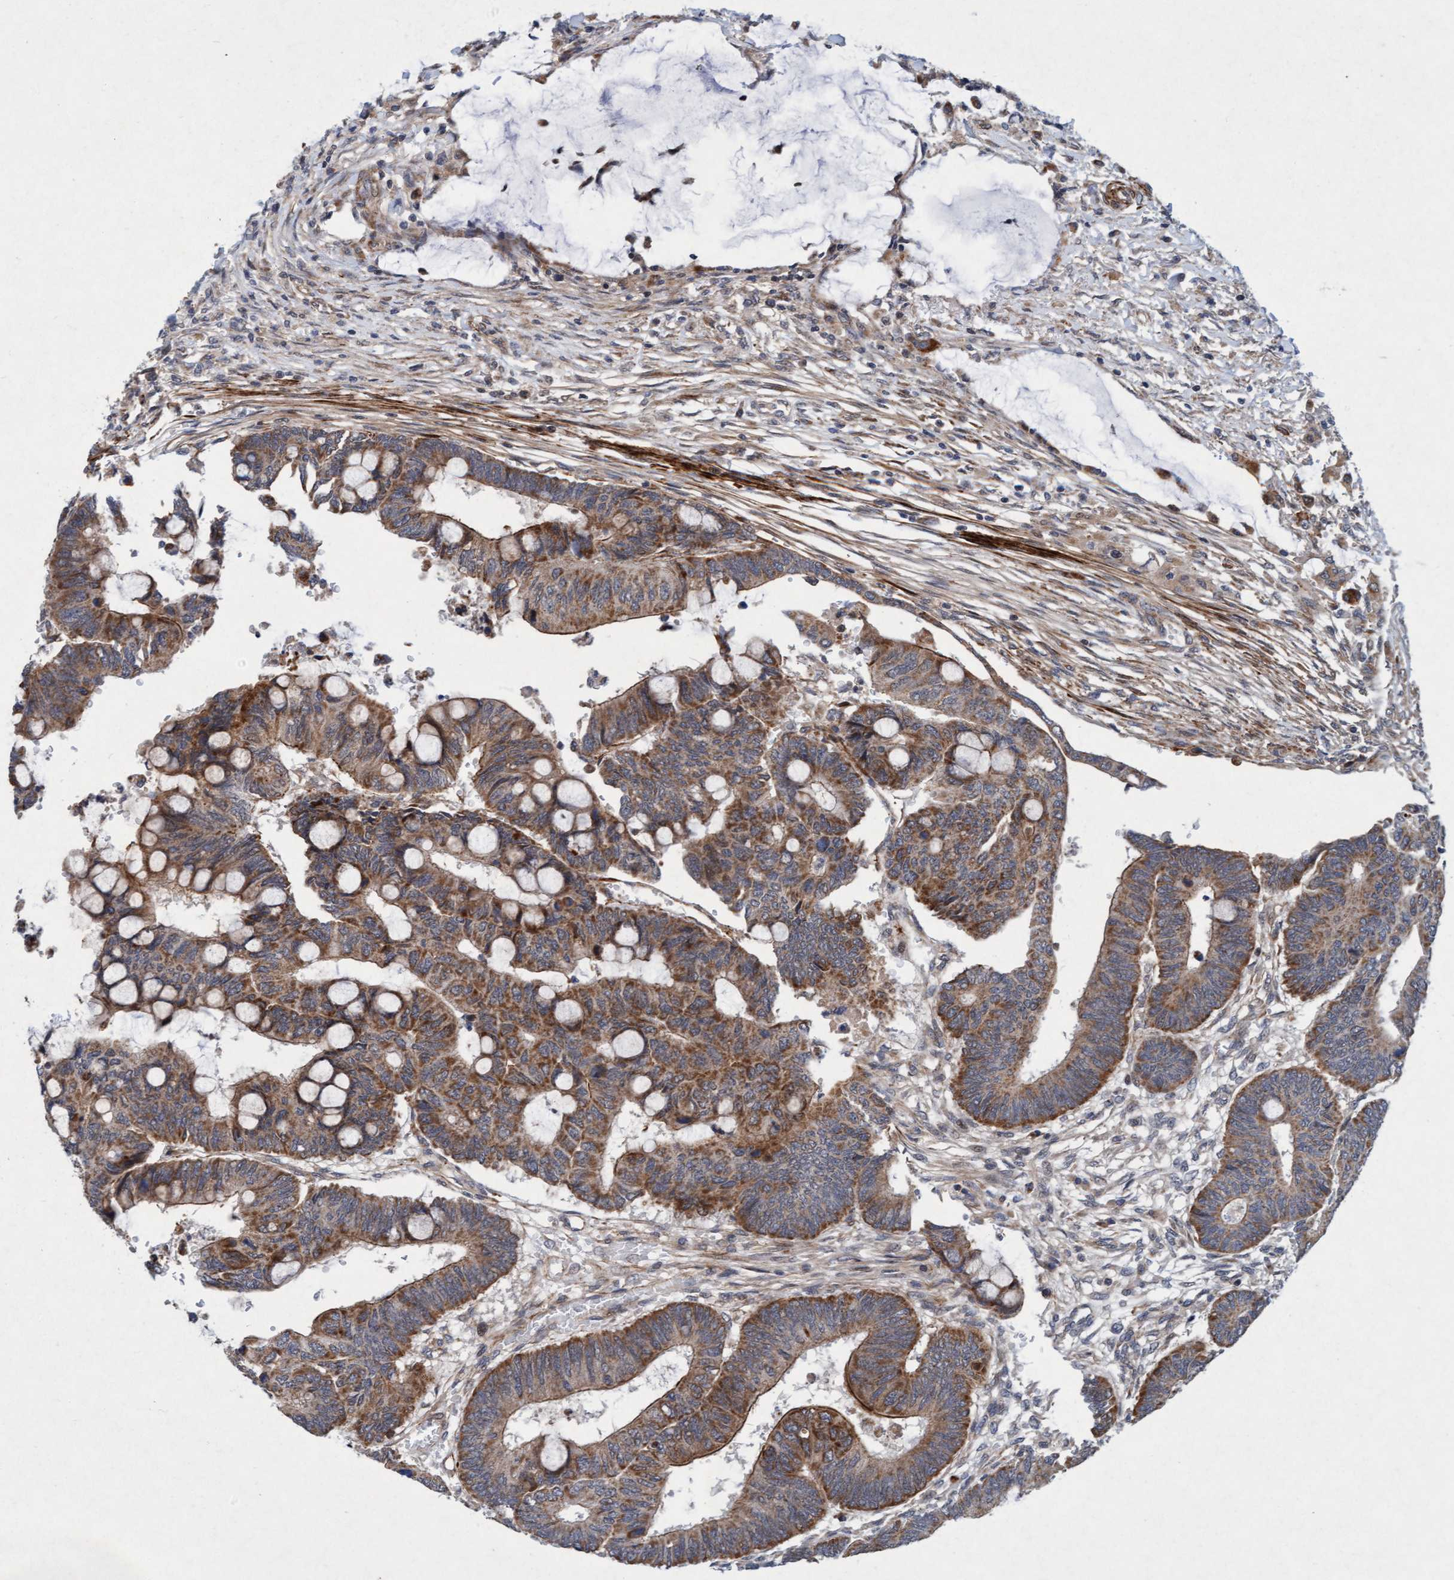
{"staining": {"intensity": "moderate", "quantity": ">75%", "location": "cytoplasmic/membranous"}, "tissue": "colorectal cancer", "cell_type": "Tumor cells", "image_type": "cancer", "snomed": [{"axis": "morphology", "description": "Normal tissue, NOS"}, {"axis": "morphology", "description": "Adenocarcinoma, NOS"}, {"axis": "topography", "description": "Rectum"}, {"axis": "topography", "description": "Peripheral nerve tissue"}], "caption": "High-magnification brightfield microscopy of adenocarcinoma (colorectal) stained with DAB (3,3'-diaminobenzidine) (brown) and counterstained with hematoxylin (blue). tumor cells exhibit moderate cytoplasmic/membranous positivity is appreciated in approximately>75% of cells.", "gene": "TMEM70", "patient": {"sex": "male", "age": 92}}